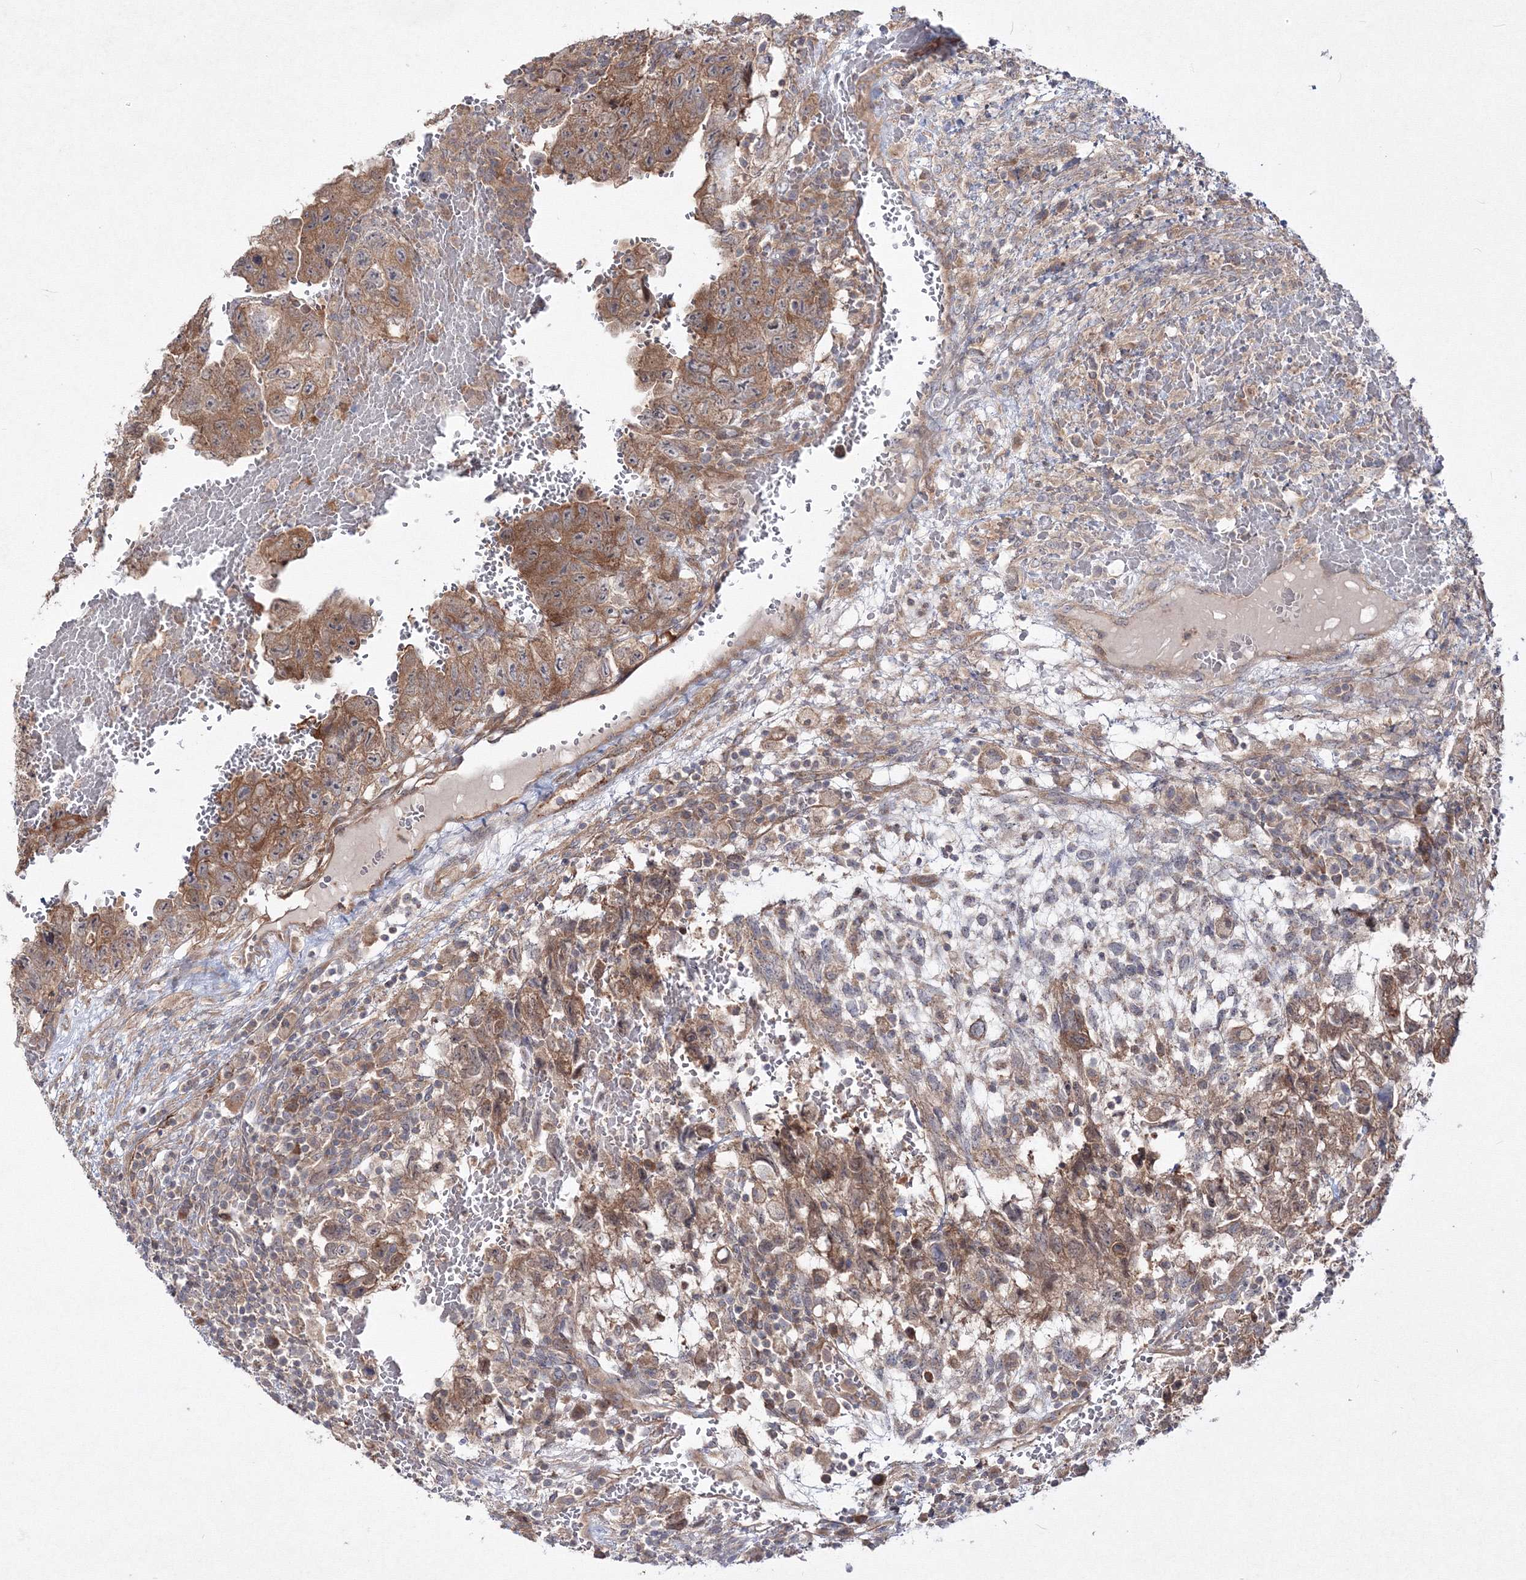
{"staining": {"intensity": "moderate", "quantity": ">75%", "location": "cytoplasmic/membranous"}, "tissue": "testis cancer", "cell_type": "Tumor cells", "image_type": "cancer", "snomed": [{"axis": "morphology", "description": "Carcinoma, Embryonal, NOS"}, {"axis": "topography", "description": "Testis"}], "caption": "Immunohistochemical staining of testis cancer (embryonal carcinoma) reveals medium levels of moderate cytoplasmic/membranous protein staining in about >75% of tumor cells.", "gene": "IPMK", "patient": {"sex": "male", "age": 36}}